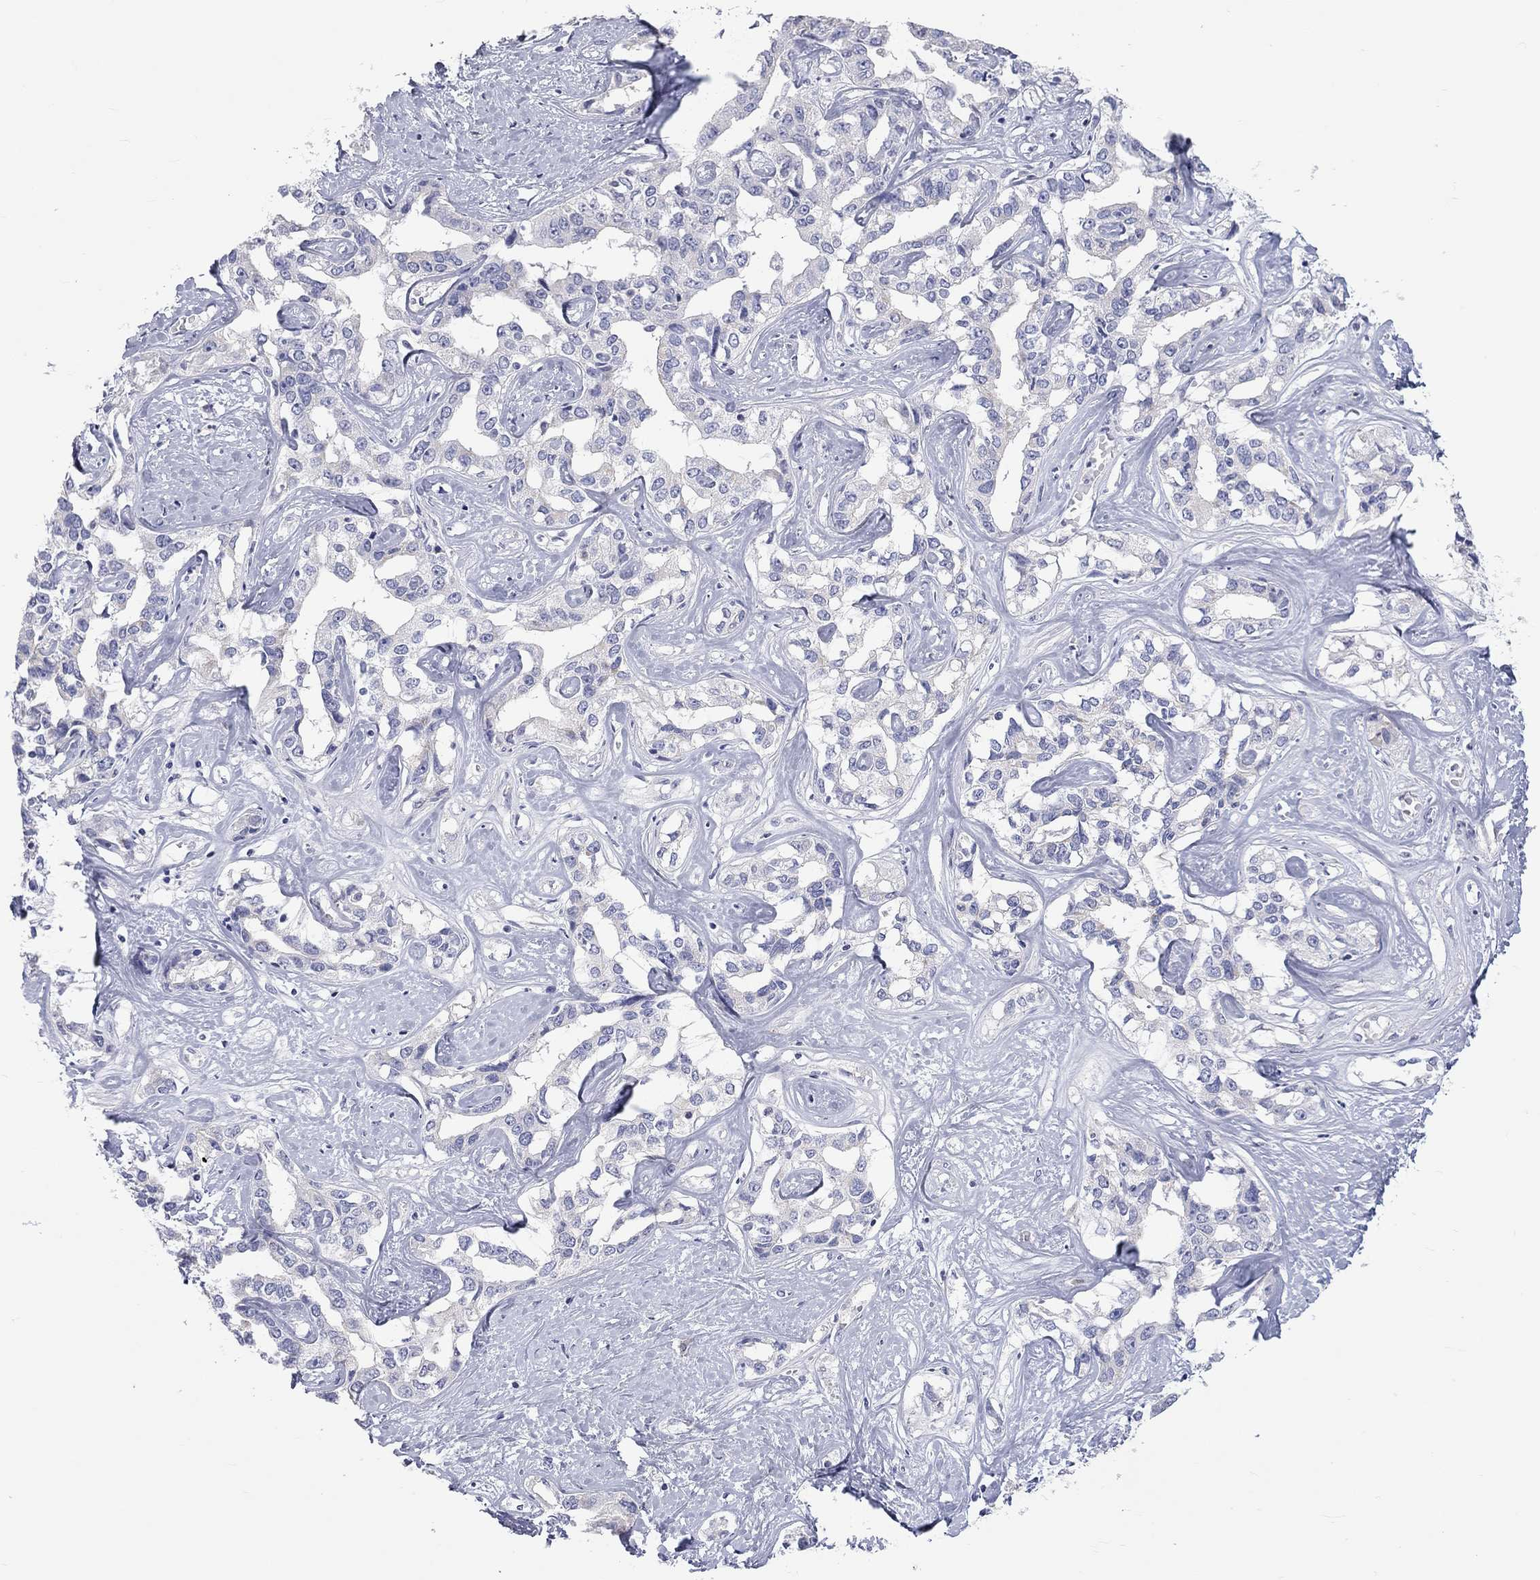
{"staining": {"intensity": "negative", "quantity": "none", "location": "none"}, "tissue": "liver cancer", "cell_type": "Tumor cells", "image_type": "cancer", "snomed": [{"axis": "morphology", "description": "Cholangiocarcinoma"}, {"axis": "topography", "description": "Liver"}], "caption": "Cholangiocarcinoma (liver) stained for a protein using IHC shows no staining tumor cells.", "gene": "ST7L", "patient": {"sex": "male", "age": 59}}